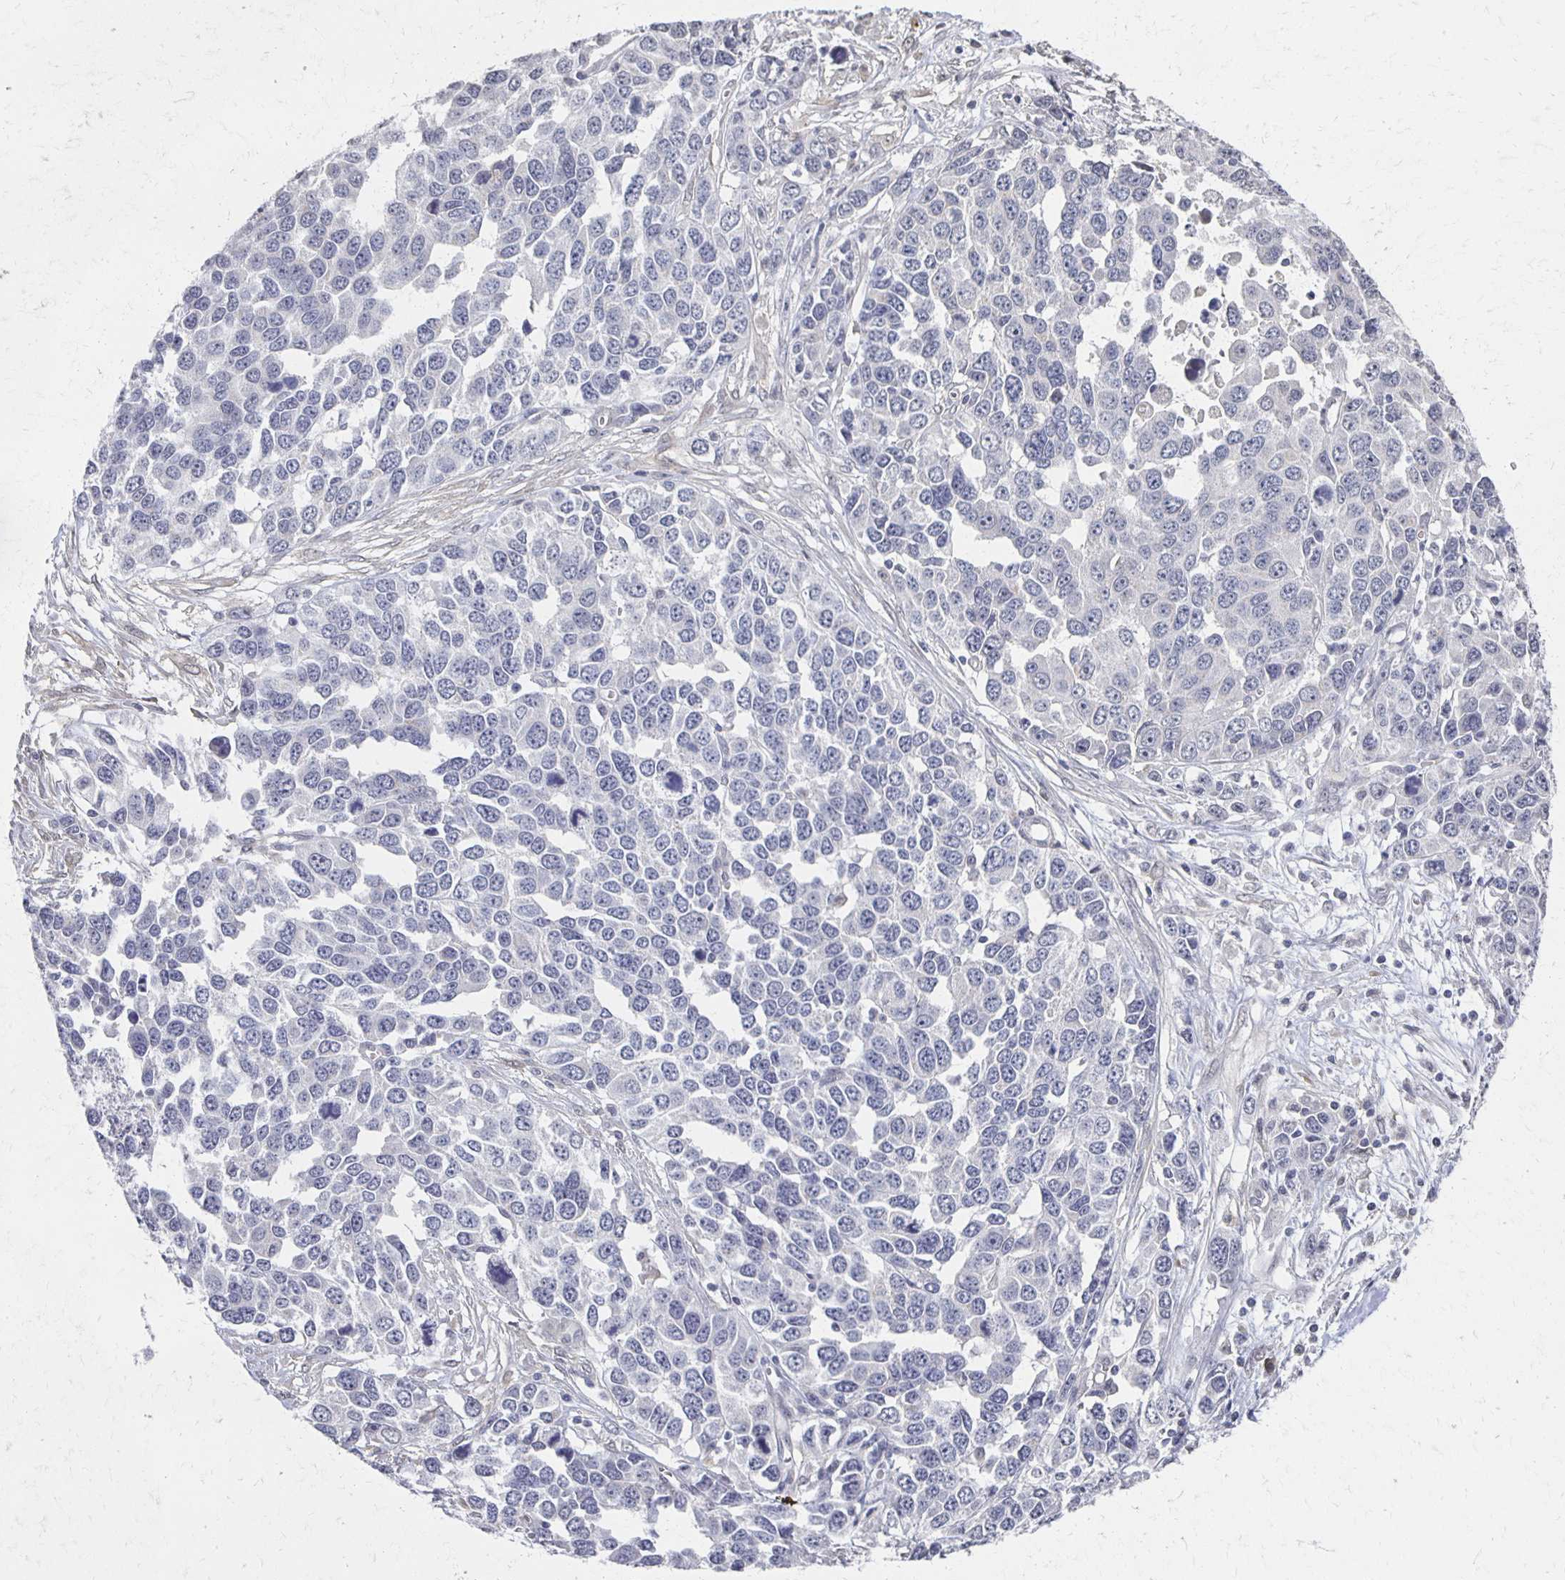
{"staining": {"intensity": "negative", "quantity": "none", "location": "none"}, "tissue": "ovarian cancer", "cell_type": "Tumor cells", "image_type": "cancer", "snomed": [{"axis": "morphology", "description": "Cystadenocarcinoma, serous, NOS"}, {"axis": "topography", "description": "Ovary"}], "caption": "The image shows no significant positivity in tumor cells of ovarian cancer (serous cystadenocarcinoma).", "gene": "DAB1", "patient": {"sex": "female", "age": 76}}